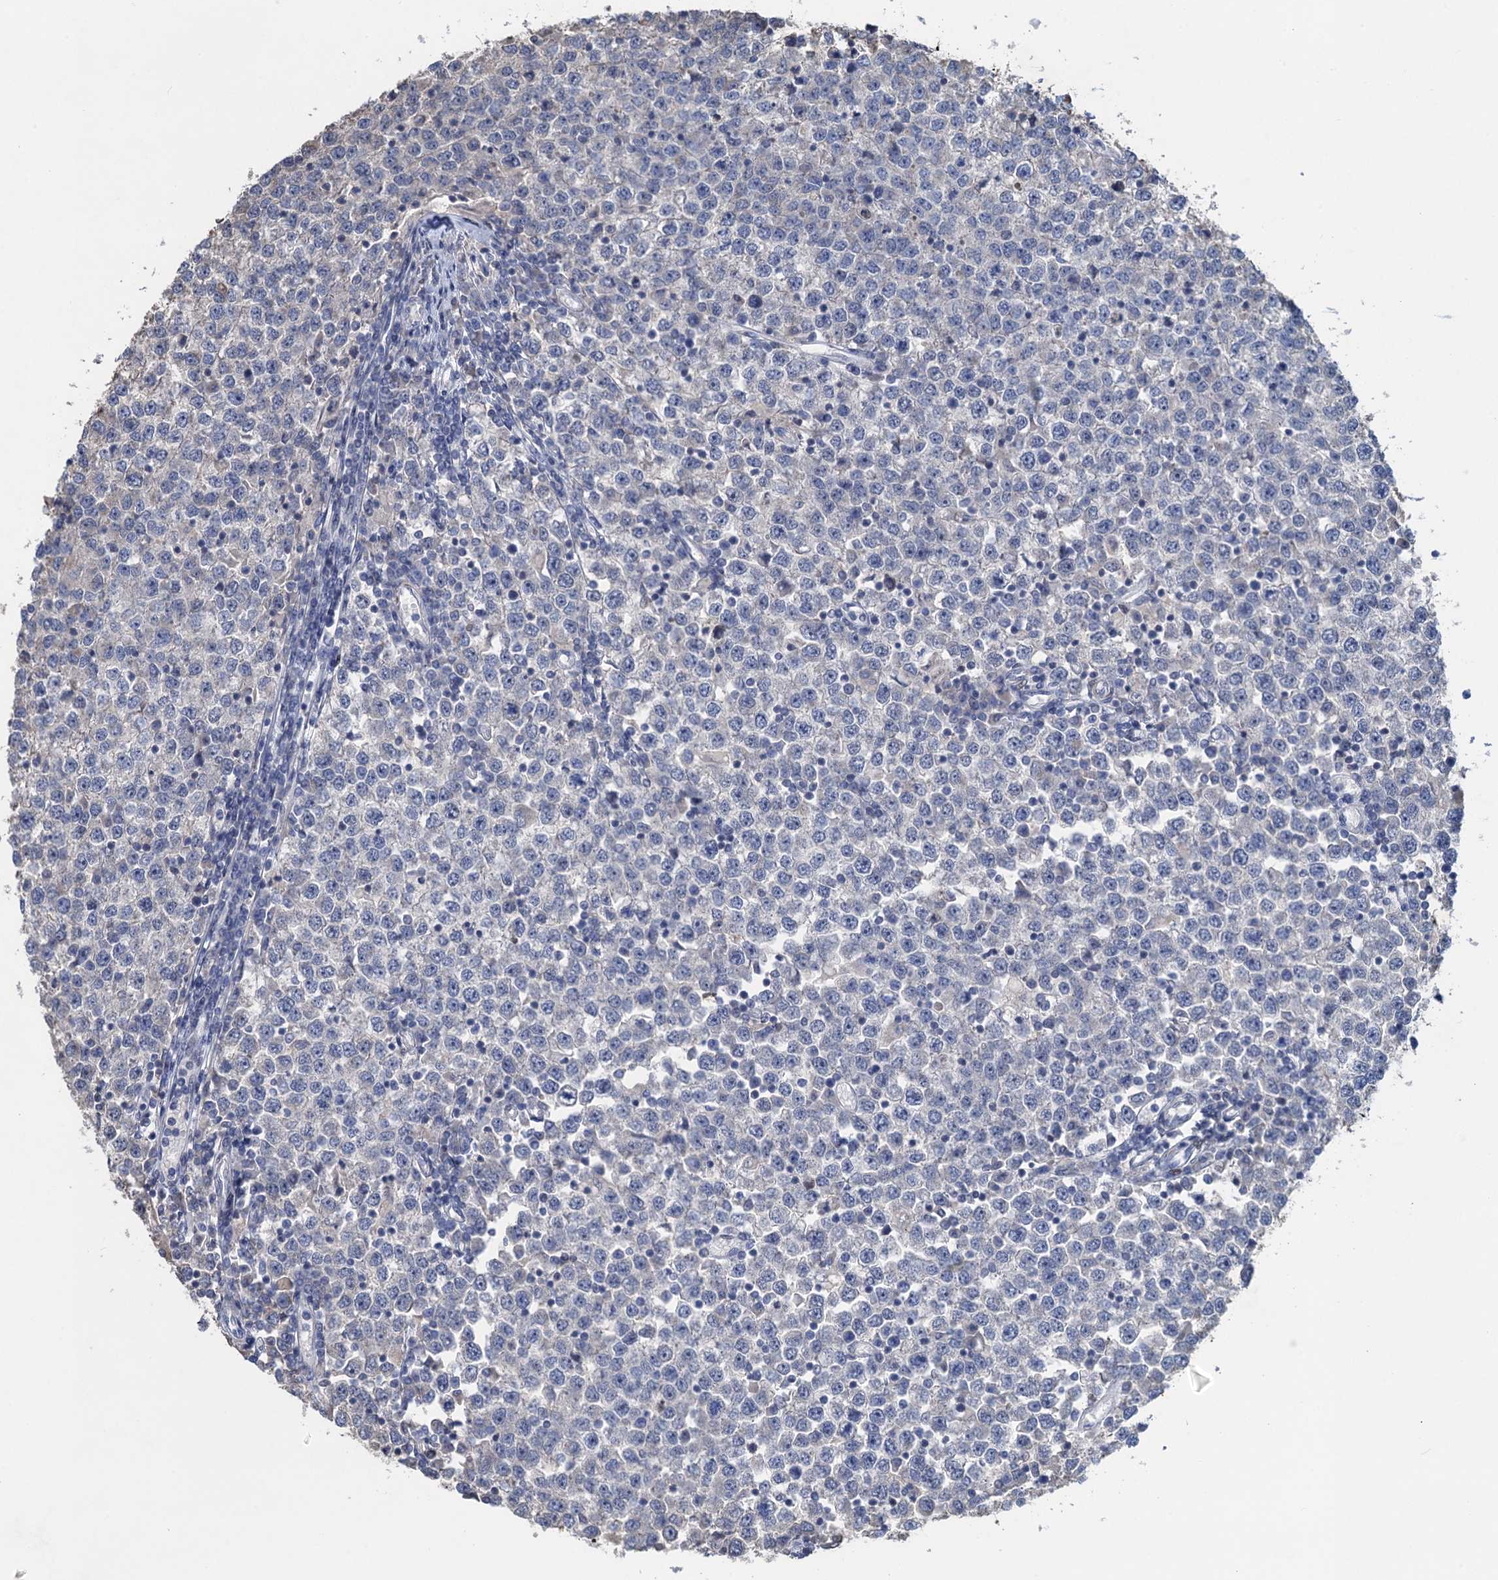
{"staining": {"intensity": "negative", "quantity": "none", "location": "none"}, "tissue": "testis cancer", "cell_type": "Tumor cells", "image_type": "cancer", "snomed": [{"axis": "morphology", "description": "Seminoma, NOS"}, {"axis": "topography", "description": "Testis"}], "caption": "This micrograph is of testis cancer stained with immunohistochemistry (IHC) to label a protein in brown with the nuclei are counter-stained blue. There is no staining in tumor cells.", "gene": "ESYT3", "patient": {"sex": "male", "age": 65}}